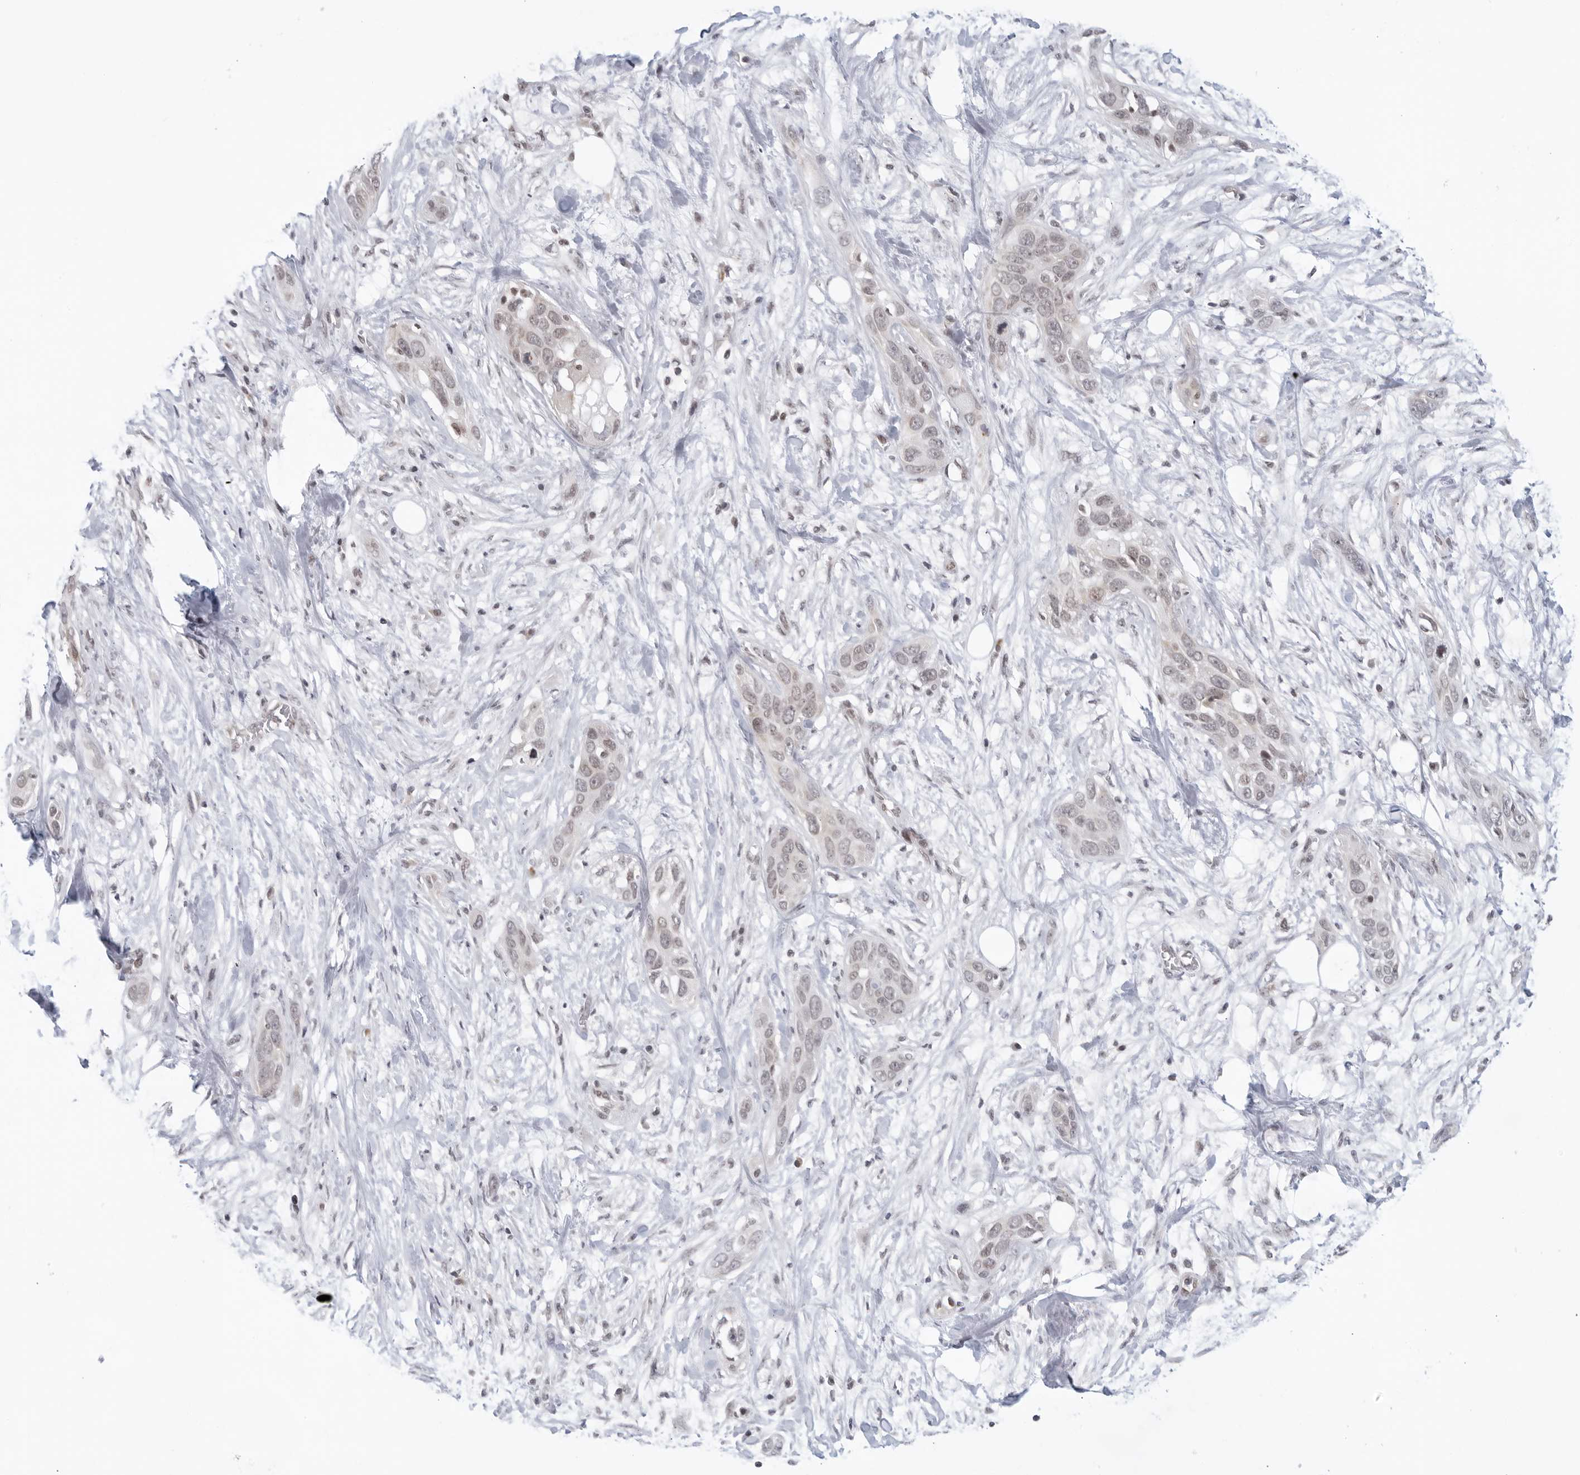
{"staining": {"intensity": "negative", "quantity": "none", "location": "none"}, "tissue": "pancreatic cancer", "cell_type": "Tumor cells", "image_type": "cancer", "snomed": [{"axis": "morphology", "description": "Adenocarcinoma, NOS"}, {"axis": "topography", "description": "Pancreas"}], "caption": "Pancreatic cancer was stained to show a protein in brown. There is no significant positivity in tumor cells.", "gene": "RAB11FIP3", "patient": {"sex": "female", "age": 60}}